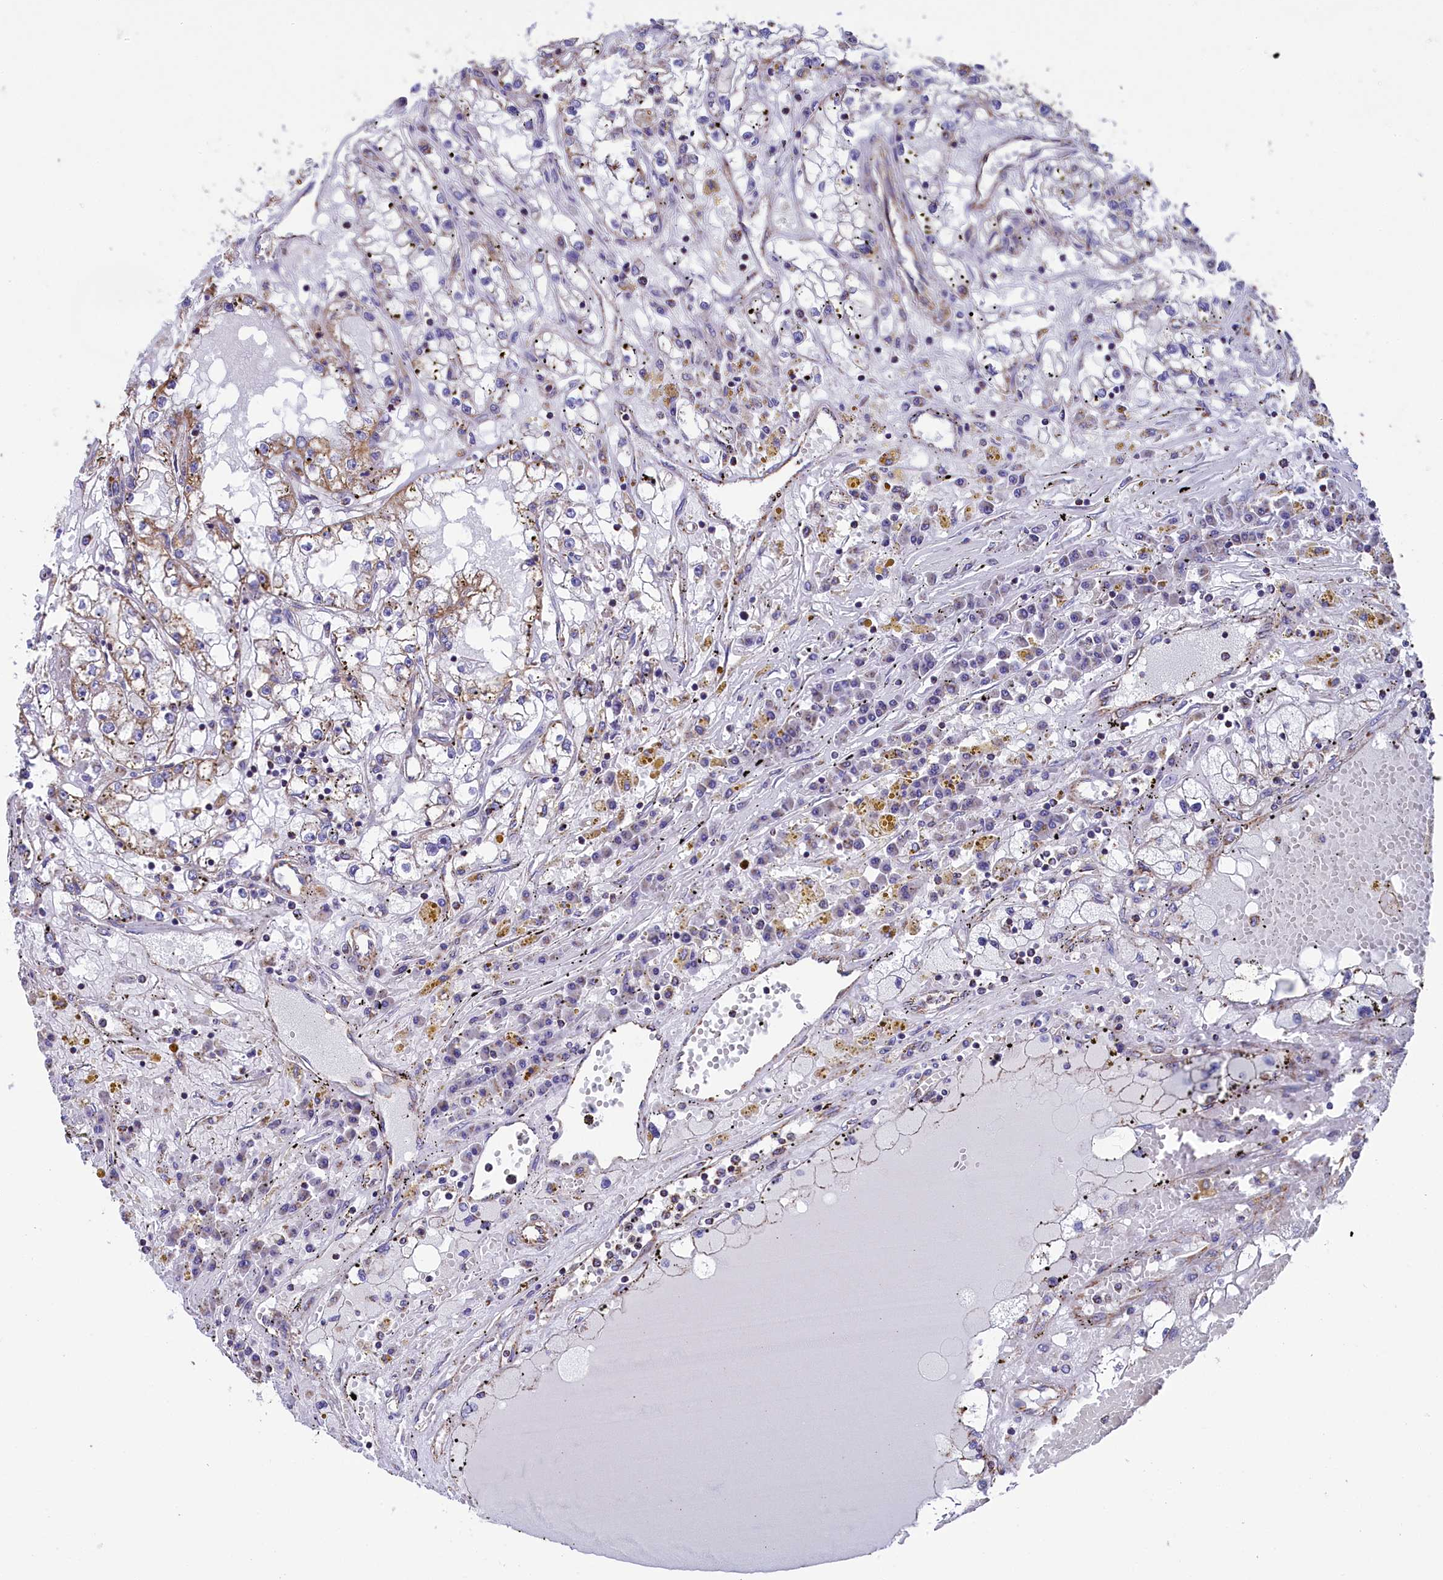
{"staining": {"intensity": "negative", "quantity": "none", "location": "none"}, "tissue": "renal cancer", "cell_type": "Tumor cells", "image_type": "cancer", "snomed": [{"axis": "morphology", "description": "Adenocarcinoma, NOS"}, {"axis": "topography", "description": "Kidney"}], "caption": "An image of human renal cancer is negative for staining in tumor cells.", "gene": "GATB", "patient": {"sex": "male", "age": 56}}